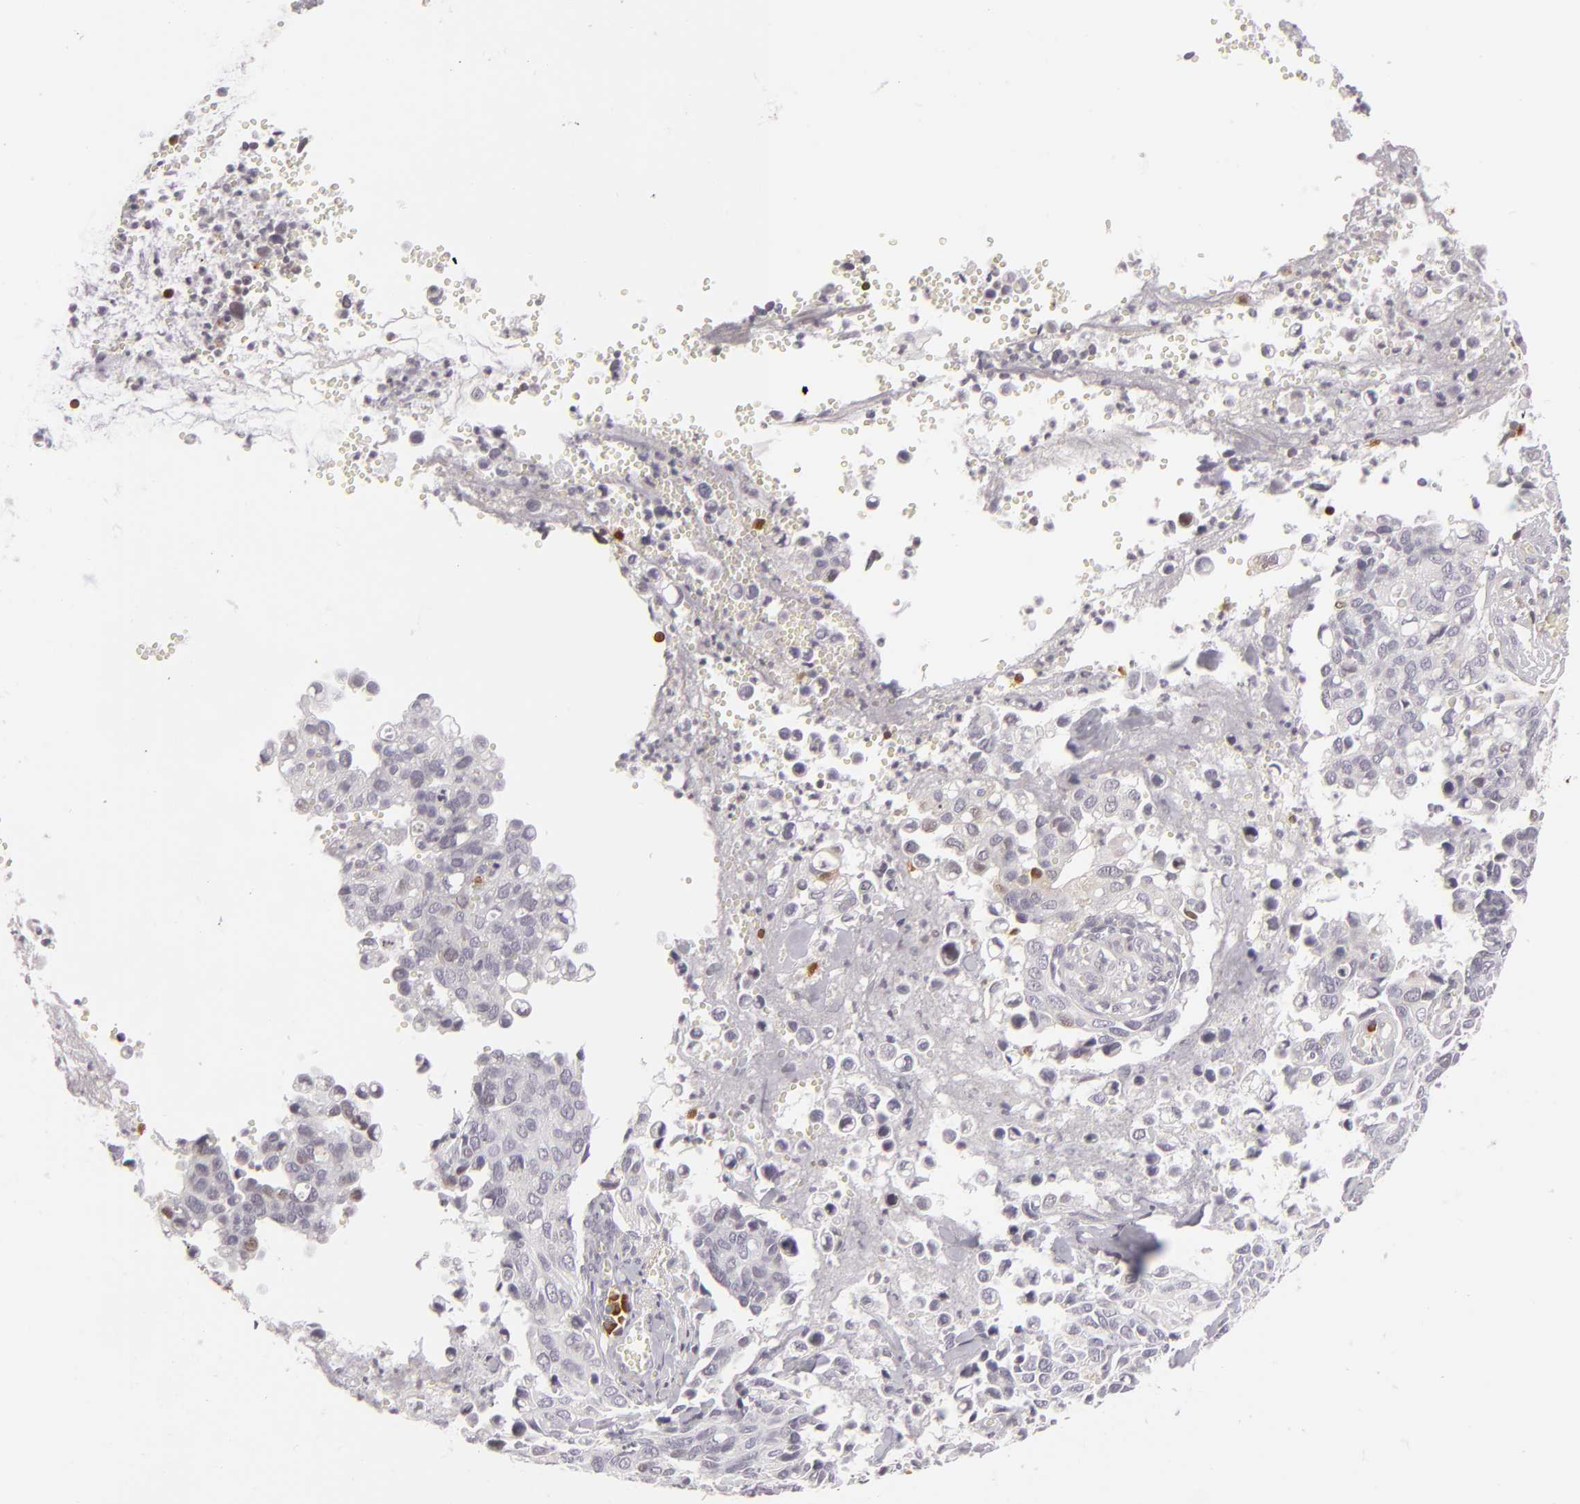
{"staining": {"intensity": "negative", "quantity": "none", "location": "none"}, "tissue": "cervical cancer", "cell_type": "Tumor cells", "image_type": "cancer", "snomed": [{"axis": "morphology", "description": "Normal tissue, NOS"}, {"axis": "morphology", "description": "Squamous cell carcinoma, NOS"}, {"axis": "topography", "description": "Cervix"}], "caption": "Tumor cells are negative for protein expression in human squamous cell carcinoma (cervical).", "gene": "APOBEC3G", "patient": {"sex": "female", "age": 45}}